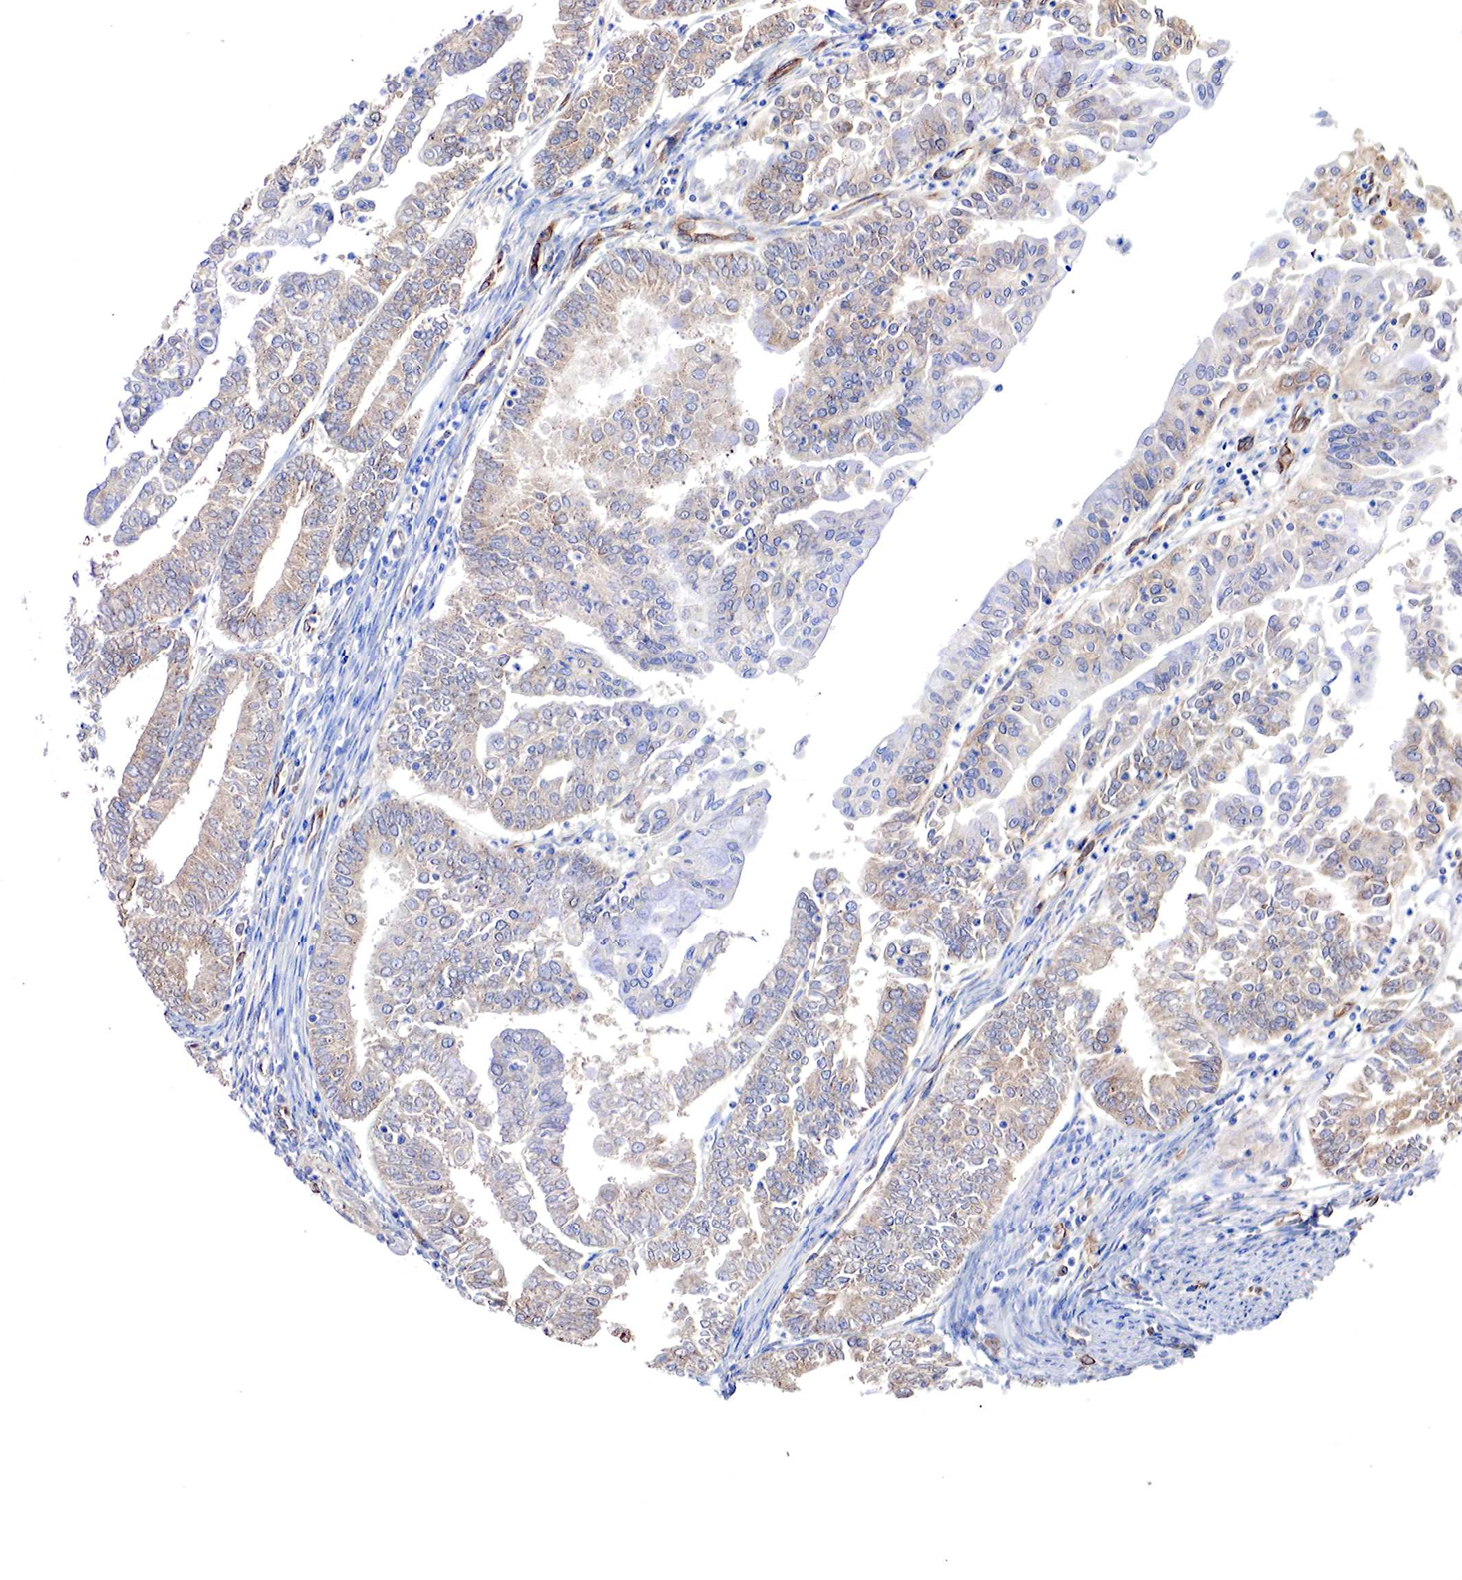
{"staining": {"intensity": "moderate", "quantity": ">75%", "location": "cytoplasmic/membranous"}, "tissue": "endometrial cancer", "cell_type": "Tumor cells", "image_type": "cancer", "snomed": [{"axis": "morphology", "description": "Adenocarcinoma, NOS"}, {"axis": "topography", "description": "Endometrium"}], "caption": "Adenocarcinoma (endometrial) stained with DAB immunohistochemistry (IHC) displays medium levels of moderate cytoplasmic/membranous expression in about >75% of tumor cells.", "gene": "RDX", "patient": {"sex": "female", "age": 75}}